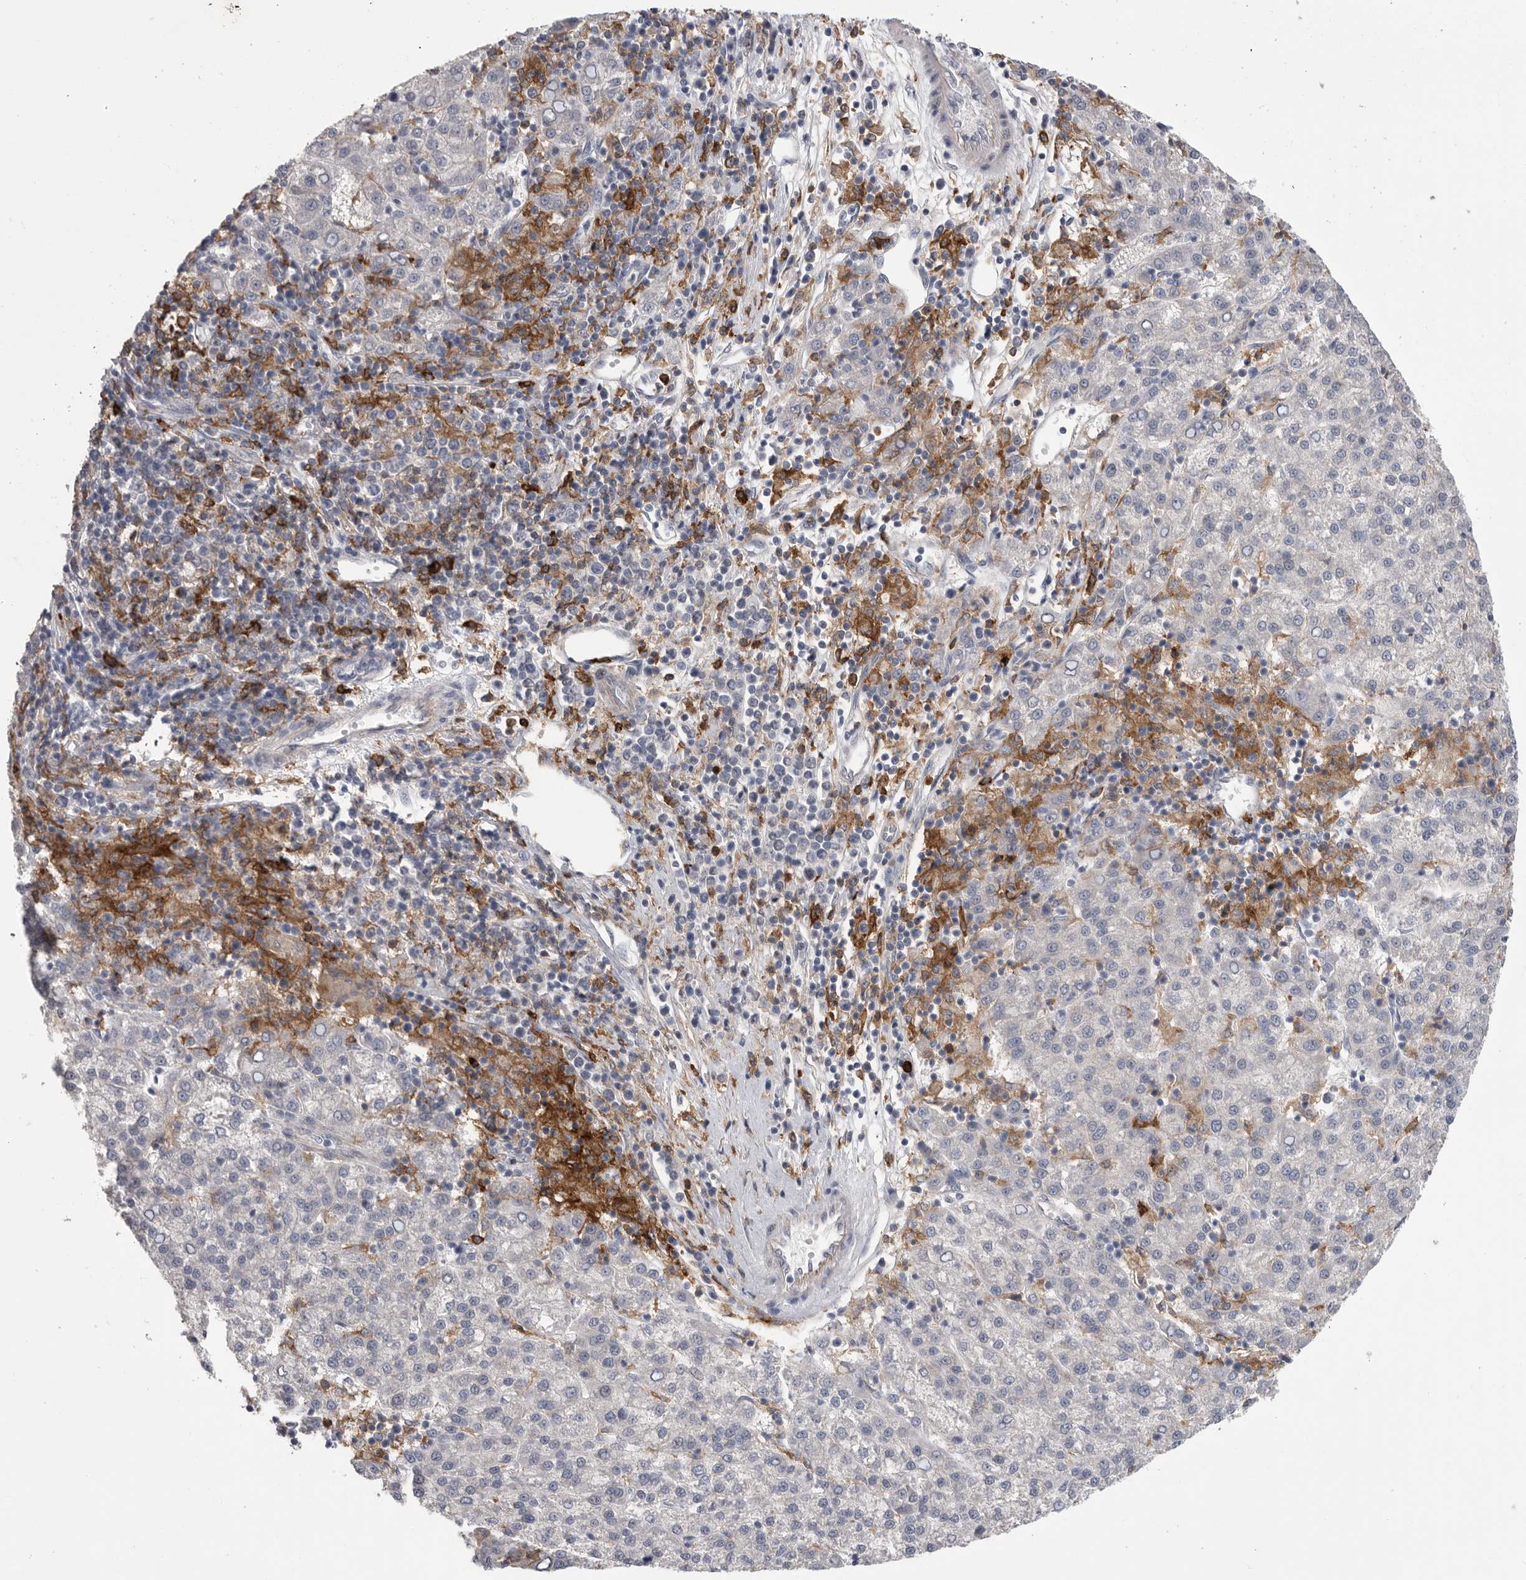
{"staining": {"intensity": "negative", "quantity": "none", "location": "none"}, "tissue": "liver cancer", "cell_type": "Tumor cells", "image_type": "cancer", "snomed": [{"axis": "morphology", "description": "Carcinoma, Hepatocellular, NOS"}, {"axis": "topography", "description": "Liver"}], "caption": "This is an immunohistochemistry micrograph of human liver hepatocellular carcinoma. There is no staining in tumor cells.", "gene": "SIGLEC10", "patient": {"sex": "female", "age": 58}}